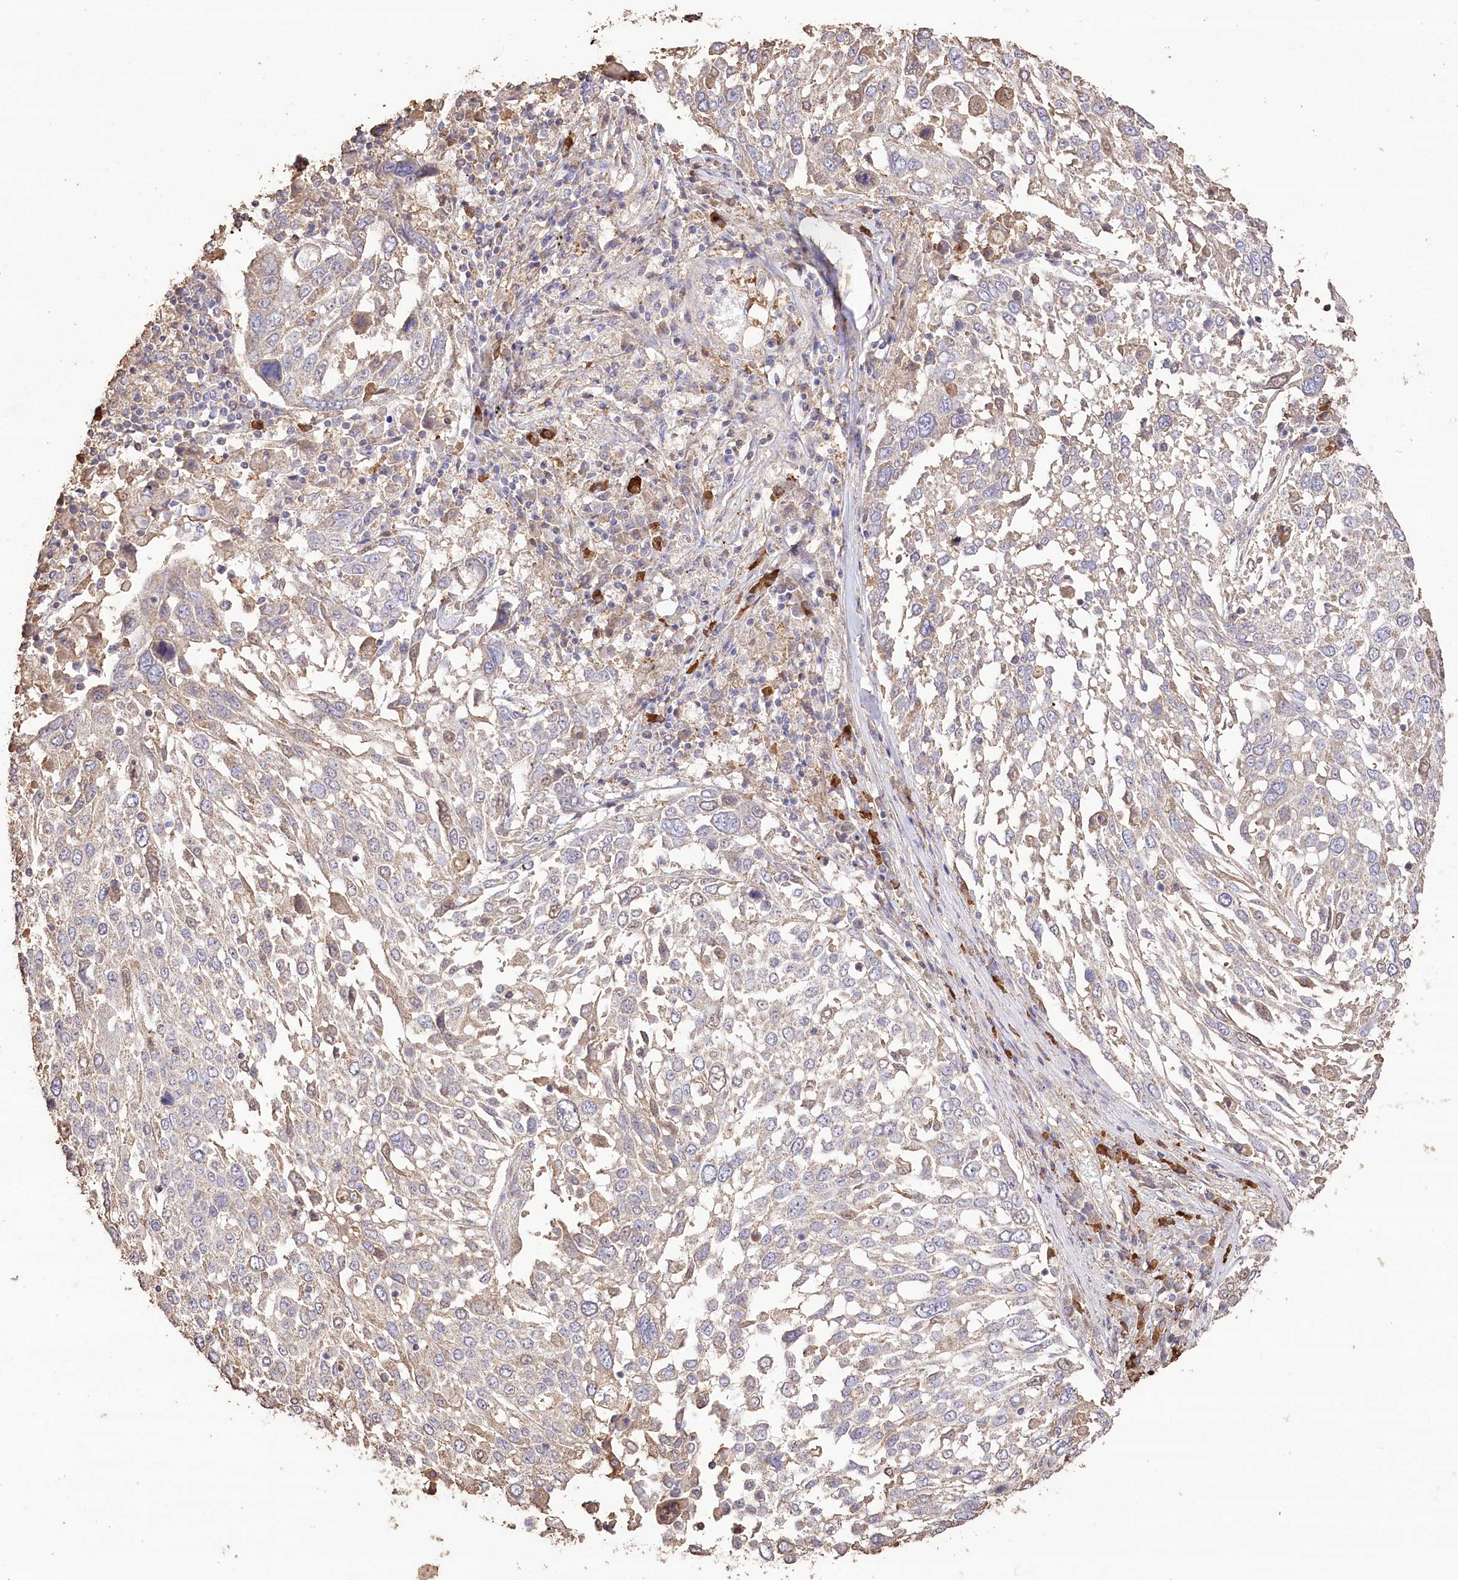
{"staining": {"intensity": "weak", "quantity": "<25%", "location": "cytoplasmic/membranous"}, "tissue": "lung cancer", "cell_type": "Tumor cells", "image_type": "cancer", "snomed": [{"axis": "morphology", "description": "Squamous cell carcinoma, NOS"}, {"axis": "topography", "description": "Lung"}], "caption": "Tumor cells are negative for protein expression in human lung cancer (squamous cell carcinoma). (DAB immunohistochemistry (IHC), high magnification).", "gene": "IREB2", "patient": {"sex": "male", "age": 65}}